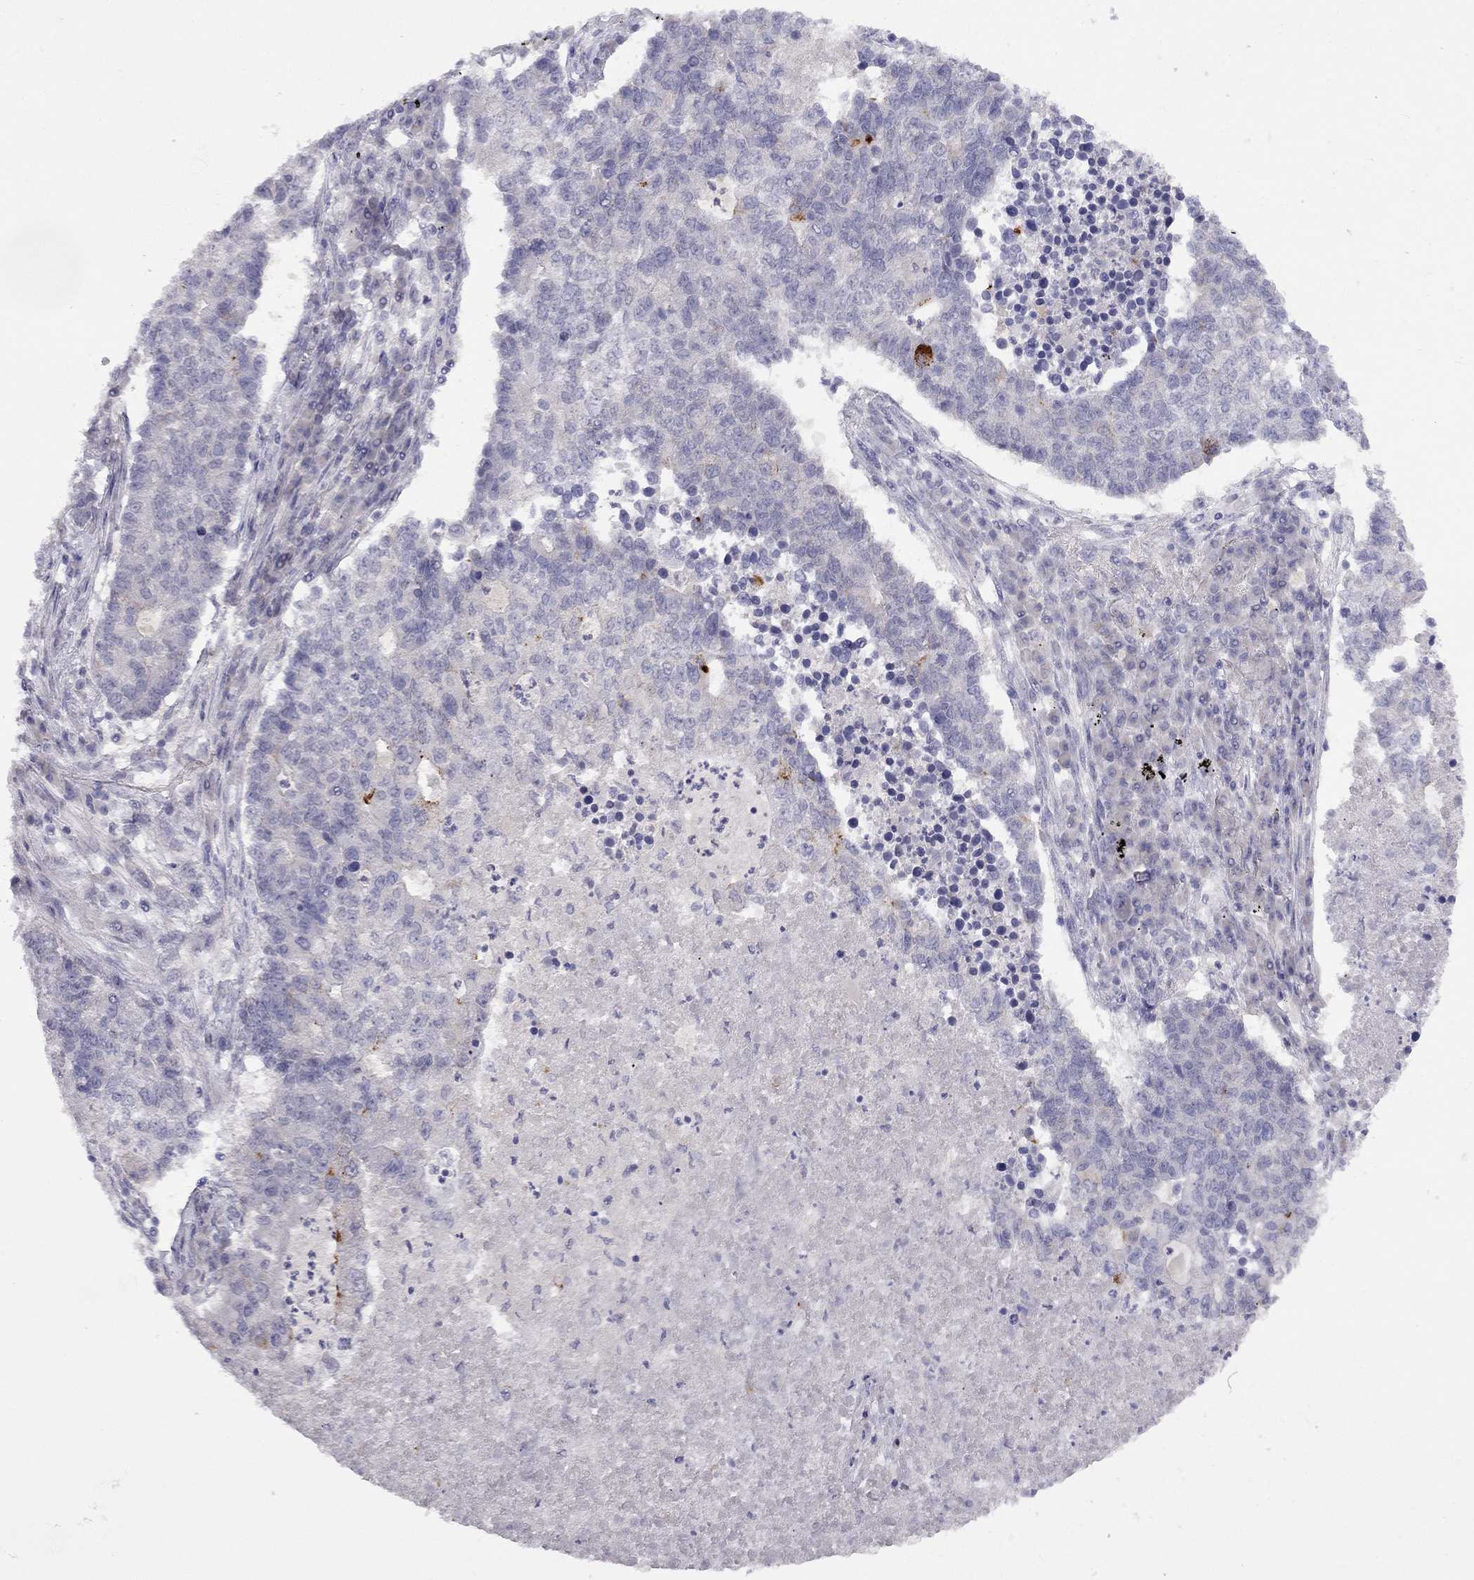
{"staining": {"intensity": "negative", "quantity": "none", "location": "none"}, "tissue": "lung cancer", "cell_type": "Tumor cells", "image_type": "cancer", "snomed": [{"axis": "morphology", "description": "Adenocarcinoma, NOS"}, {"axis": "topography", "description": "Lung"}], "caption": "Immunohistochemical staining of adenocarcinoma (lung) reveals no significant positivity in tumor cells.", "gene": "C16orf89", "patient": {"sex": "male", "age": 57}}